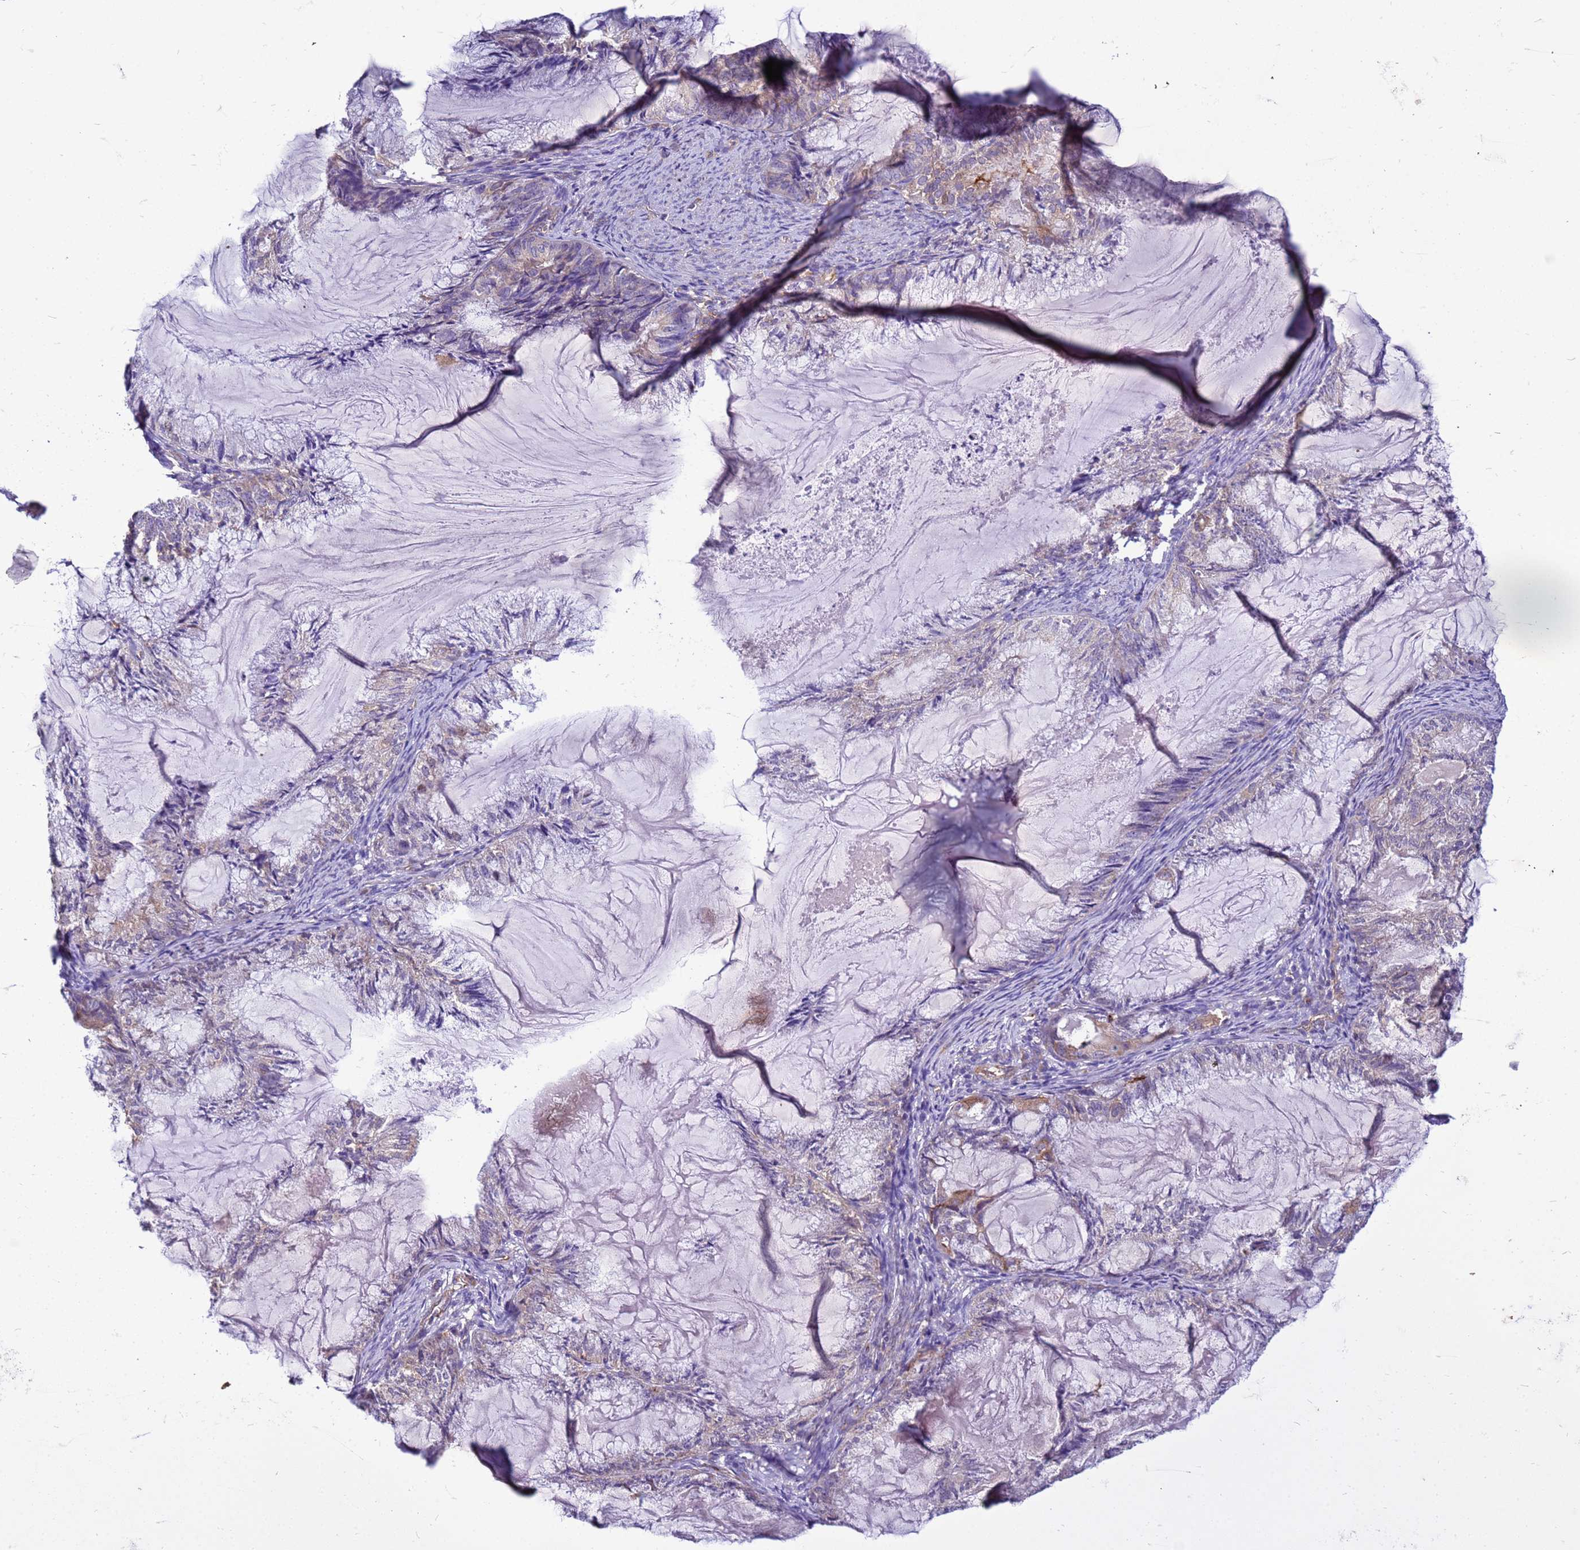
{"staining": {"intensity": "moderate", "quantity": "<25%", "location": "cytoplasmic/membranous"}, "tissue": "endometrial cancer", "cell_type": "Tumor cells", "image_type": "cancer", "snomed": [{"axis": "morphology", "description": "Adenocarcinoma, NOS"}, {"axis": "topography", "description": "Endometrium"}], "caption": "Protein expression analysis of human endometrial cancer (adenocarcinoma) reveals moderate cytoplasmic/membranous positivity in about <25% of tumor cells. Nuclei are stained in blue.", "gene": "PKD1", "patient": {"sex": "female", "age": 86}}